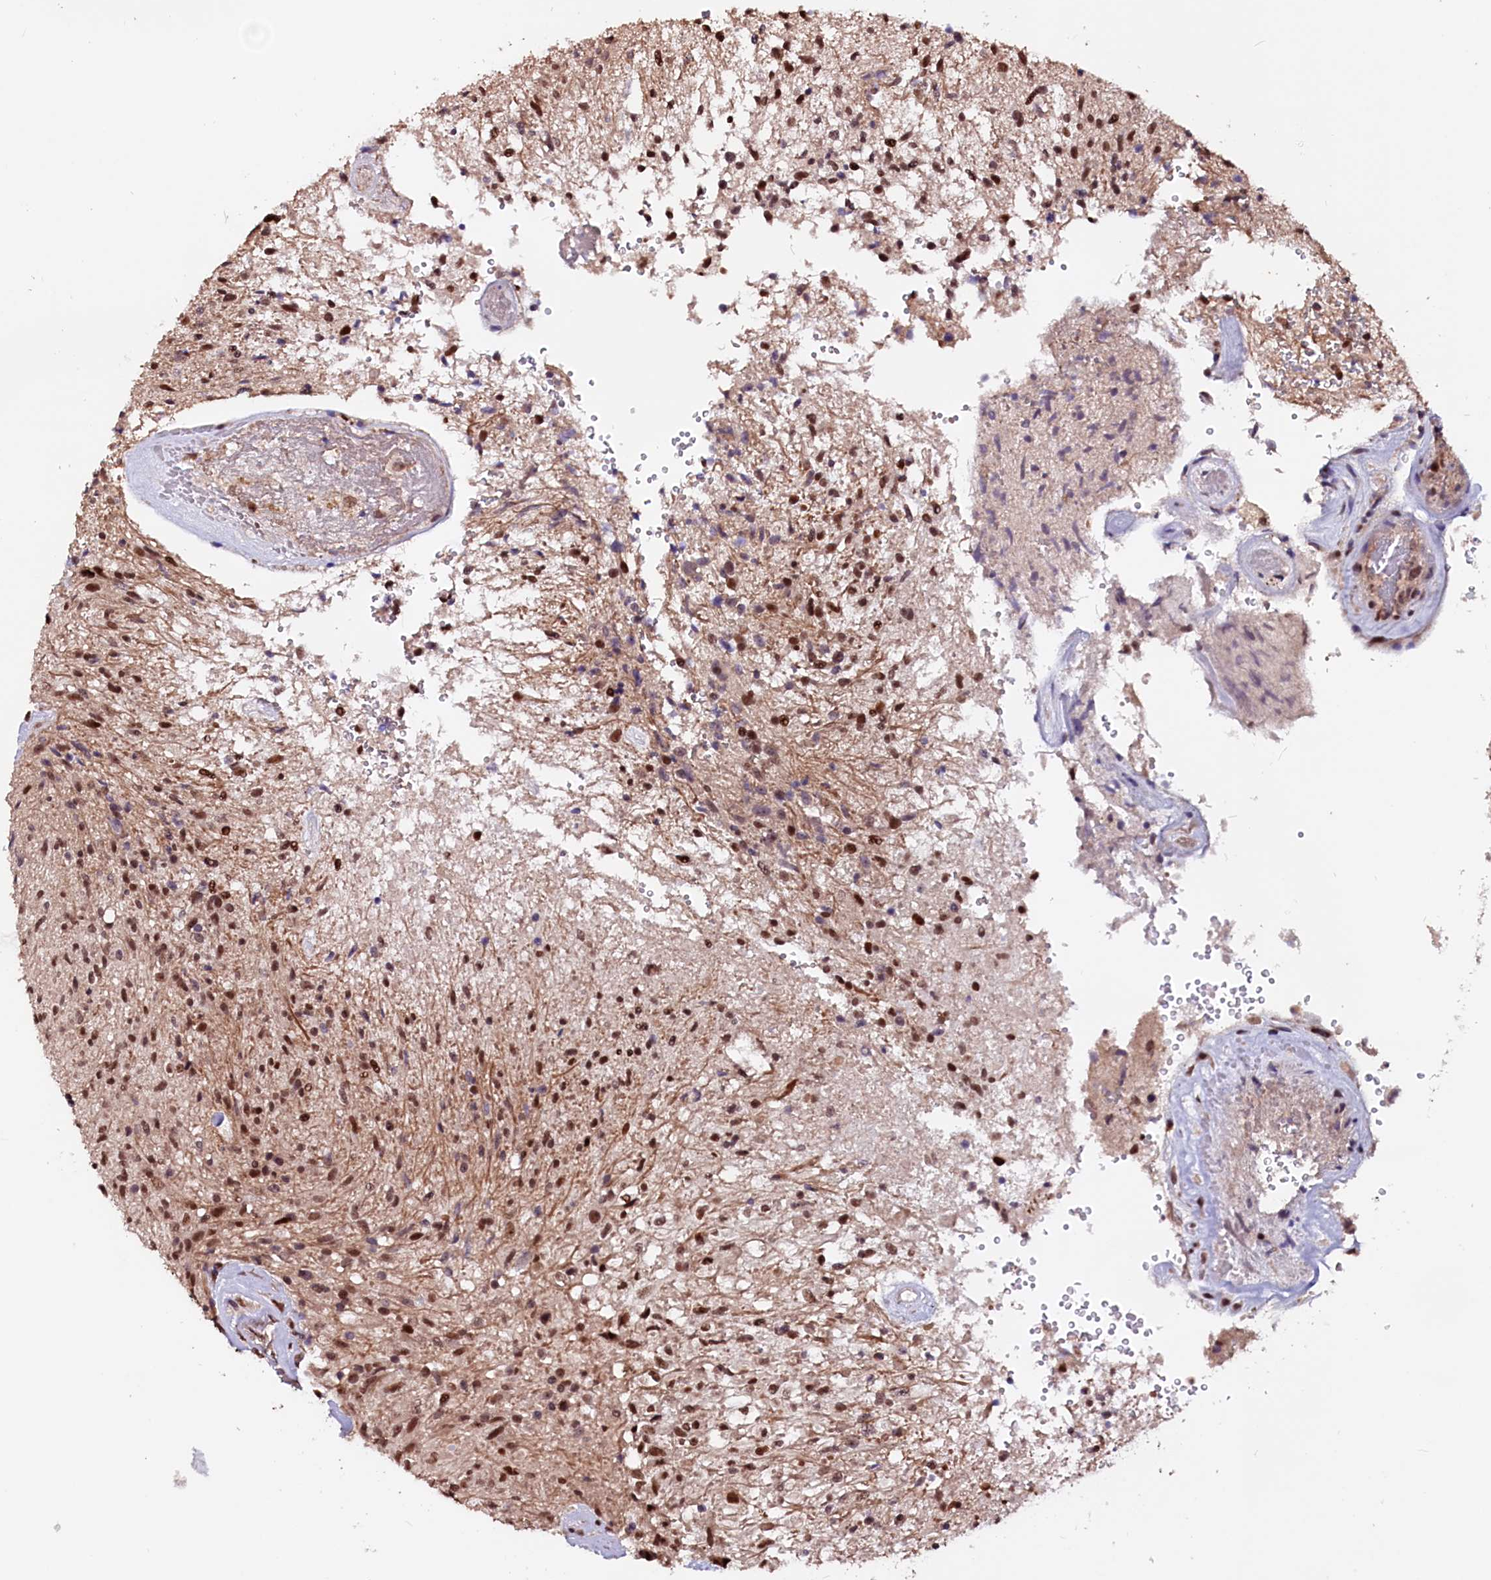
{"staining": {"intensity": "moderate", "quantity": ">75%", "location": "nuclear"}, "tissue": "glioma", "cell_type": "Tumor cells", "image_type": "cancer", "snomed": [{"axis": "morphology", "description": "Glioma, malignant, High grade"}, {"axis": "topography", "description": "Brain"}], "caption": "The micrograph shows staining of glioma, revealing moderate nuclear protein expression (brown color) within tumor cells.", "gene": "RNMT", "patient": {"sex": "male", "age": 56}}